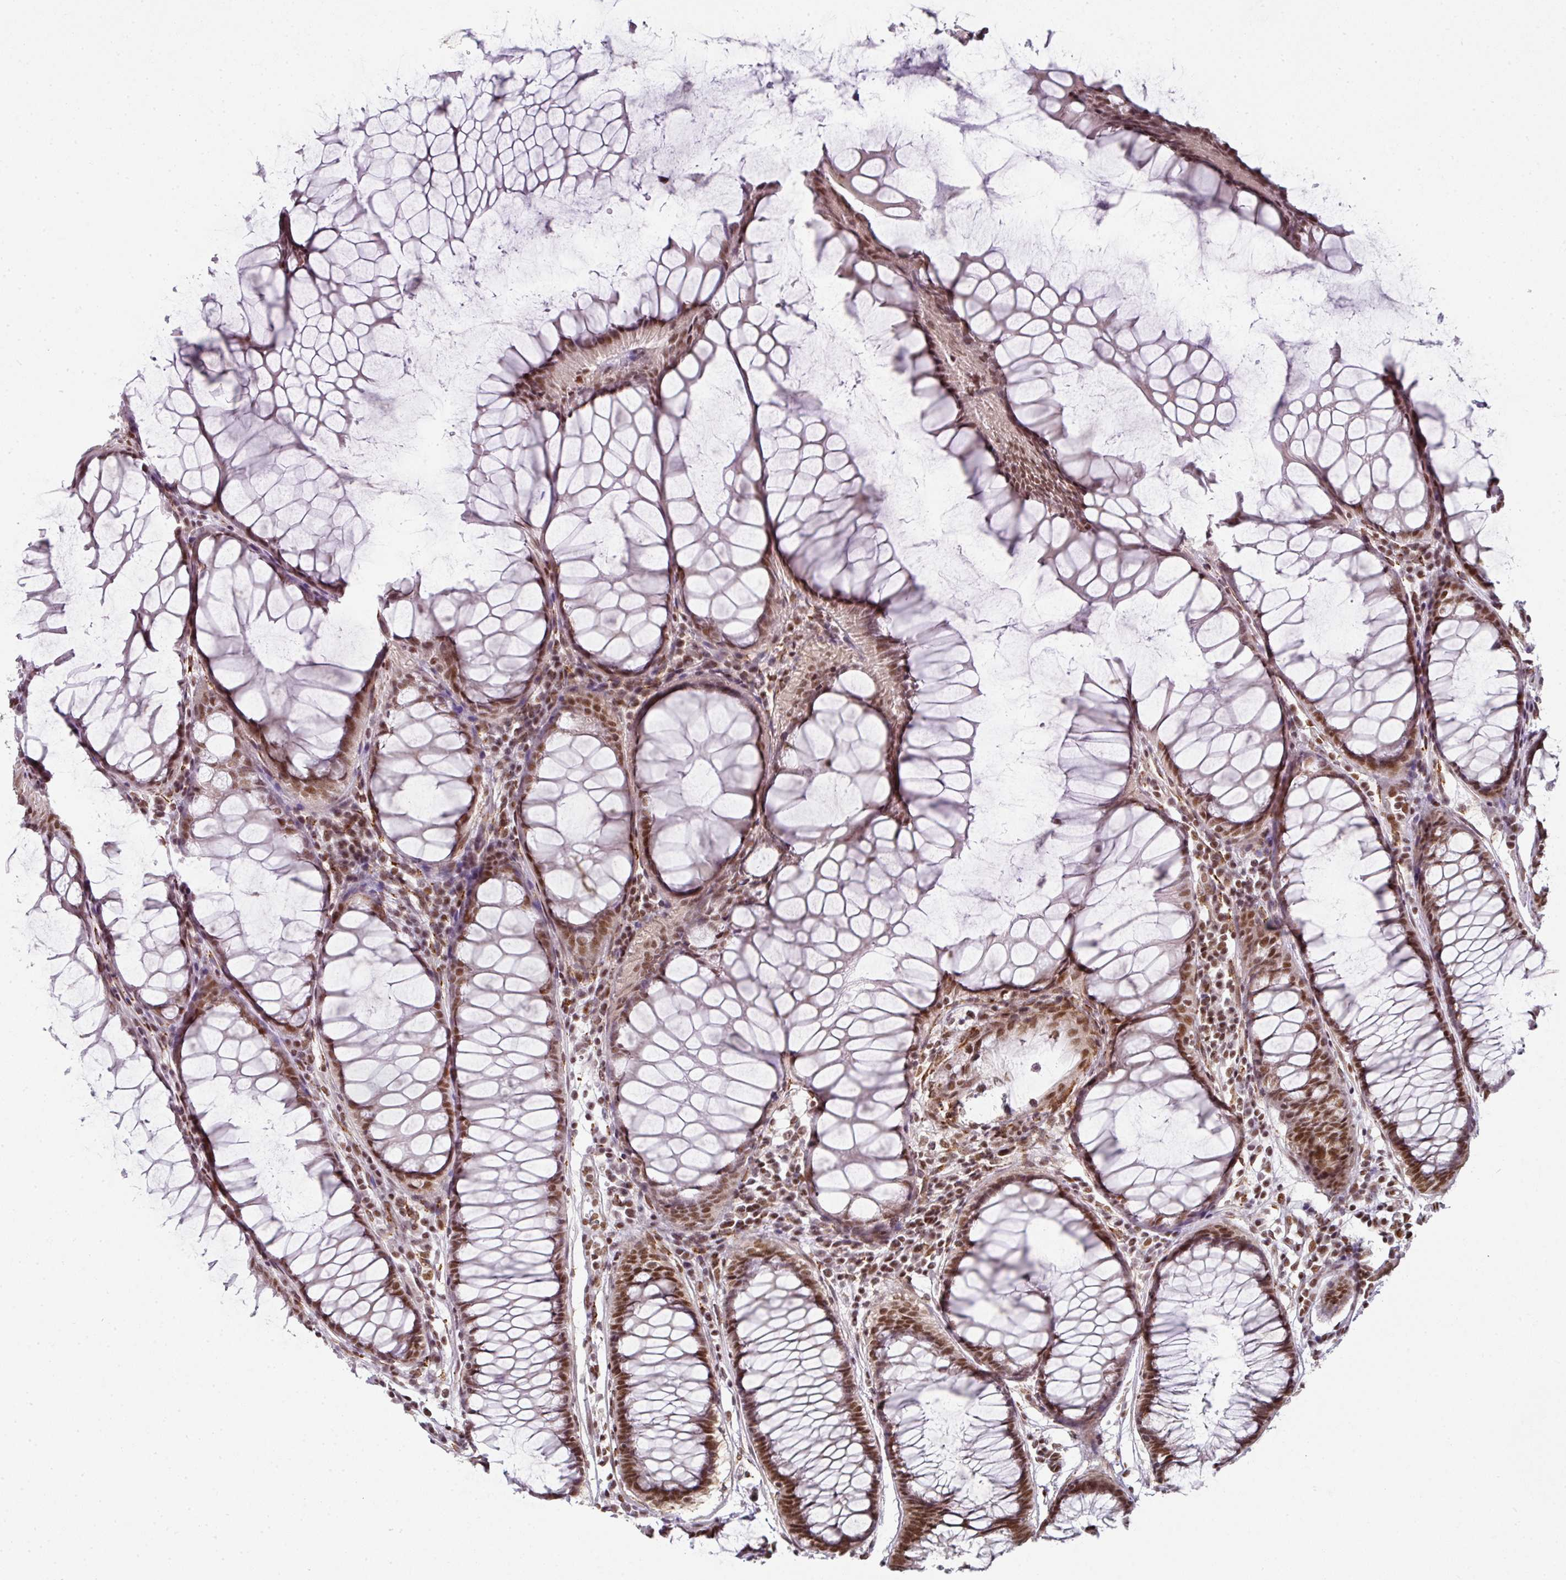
{"staining": {"intensity": "moderate", "quantity": ">75%", "location": "nuclear"}, "tissue": "colorectal cancer", "cell_type": "Tumor cells", "image_type": "cancer", "snomed": [{"axis": "morphology", "description": "Adenocarcinoma, NOS"}, {"axis": "topography", "description": "Rectum"}], "caption": "Adenocarcinoma (colorectal) stained for a protein exhibits moderate nuclear positivity in tumor cells.", "gene": "NFYA", "patient": {"sex": "male", "age": 69}}